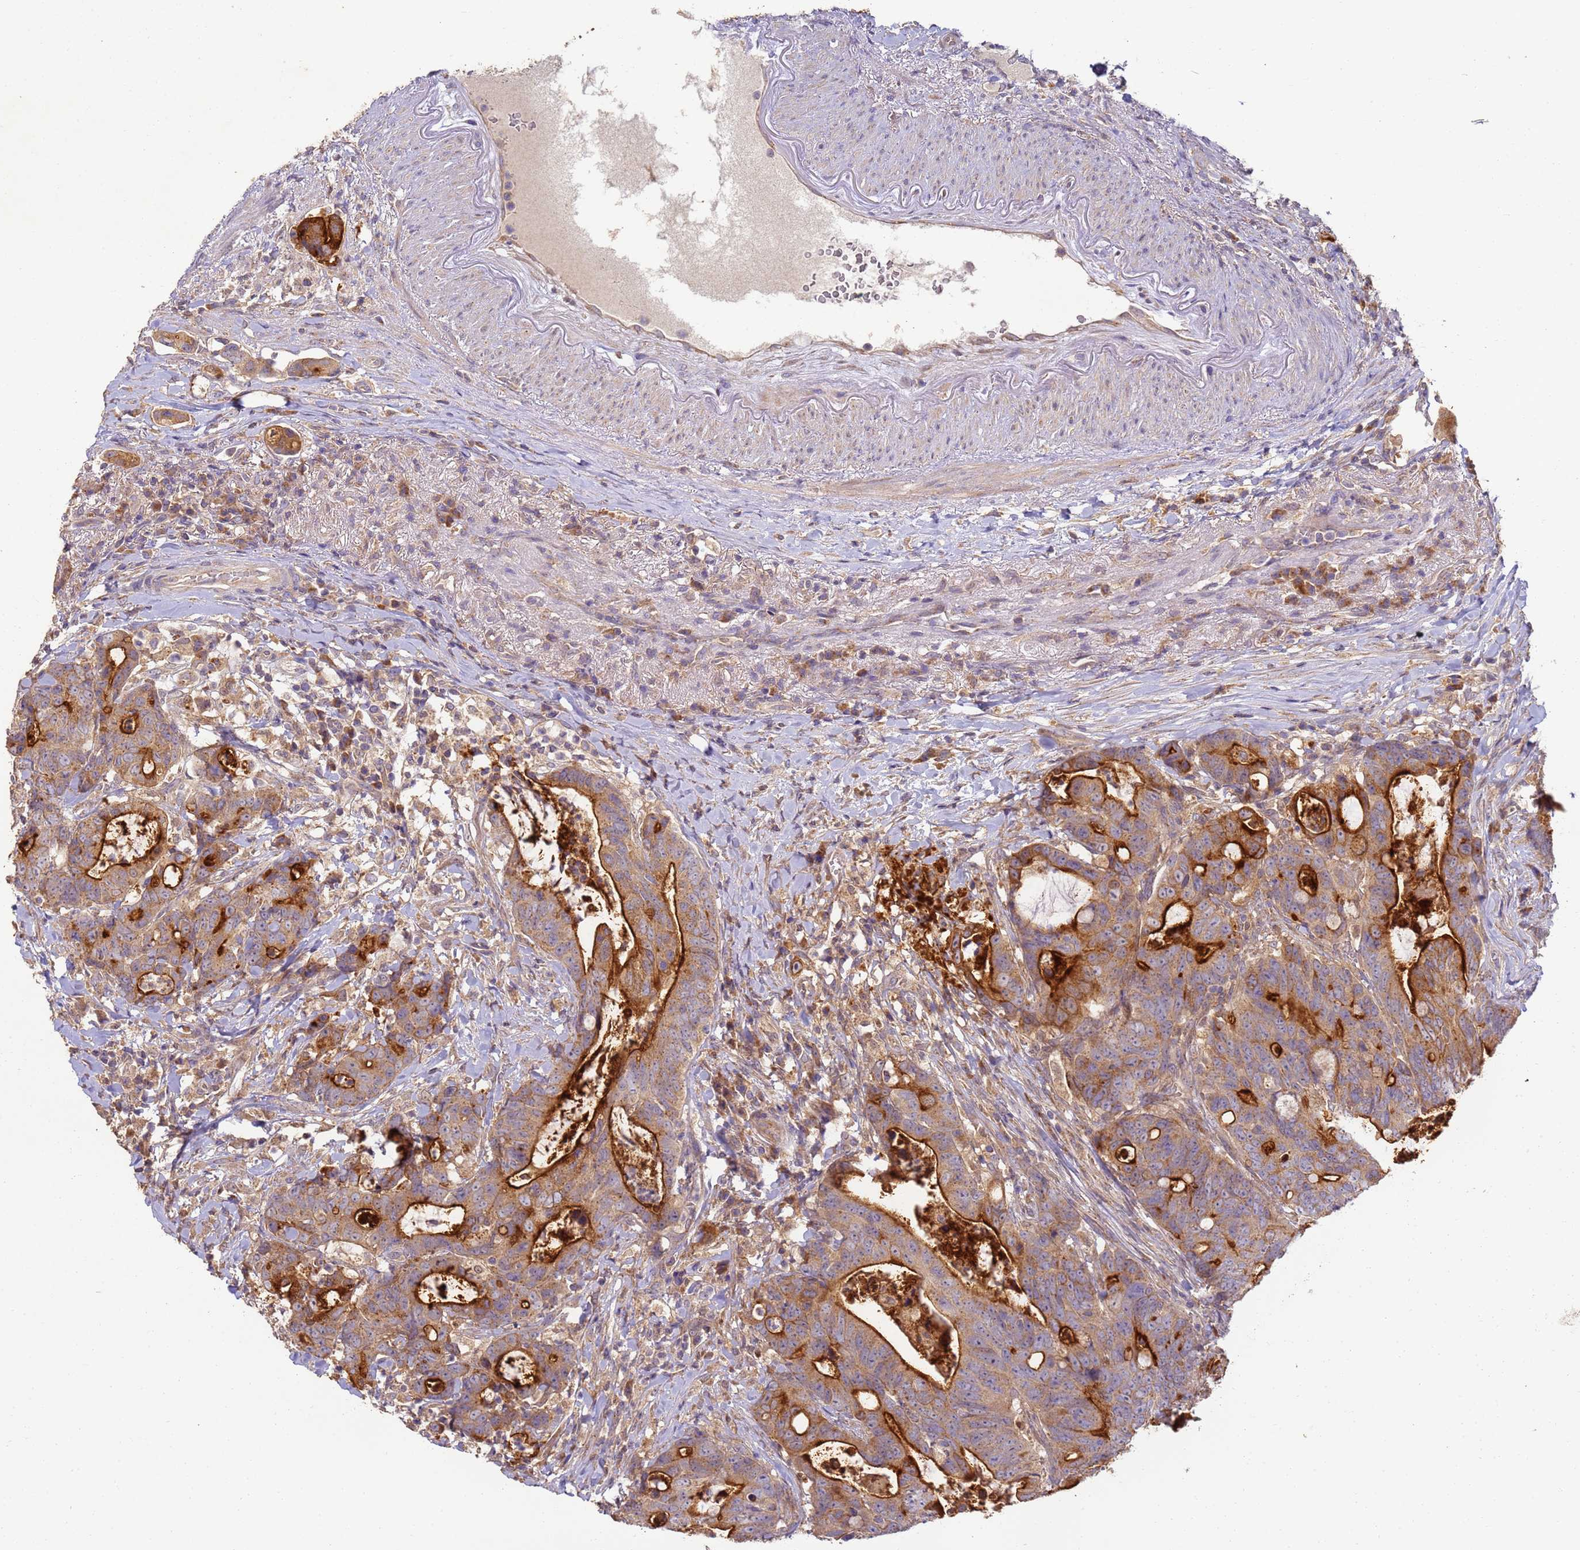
{"staining": {"intensity": "strong", "quantity": "25%-75%", "location": "cytoplasmic/membranous"}, "tissue": "colorectal cancer", "cell_type": "Tumor cells", "image_type": "cancer", "snomed": [{"axis": "morphology", "description": "Adenocarcinoma, NOS"}, {"axis": "topography", "description": "Colon"}], "caption": "Immunohistochemical staining of human adenocarcinoma (colorectal) displays high levels of strong cytoplasmic/membranous staining in about 25%-75% of tumor cells. Using DAB (brown) and hematoxylin (blue) stains, captured at high magnification using brightfield microscopy.", "gene": "TIGAR", "patient": {"sex": "female", "age": 82}}